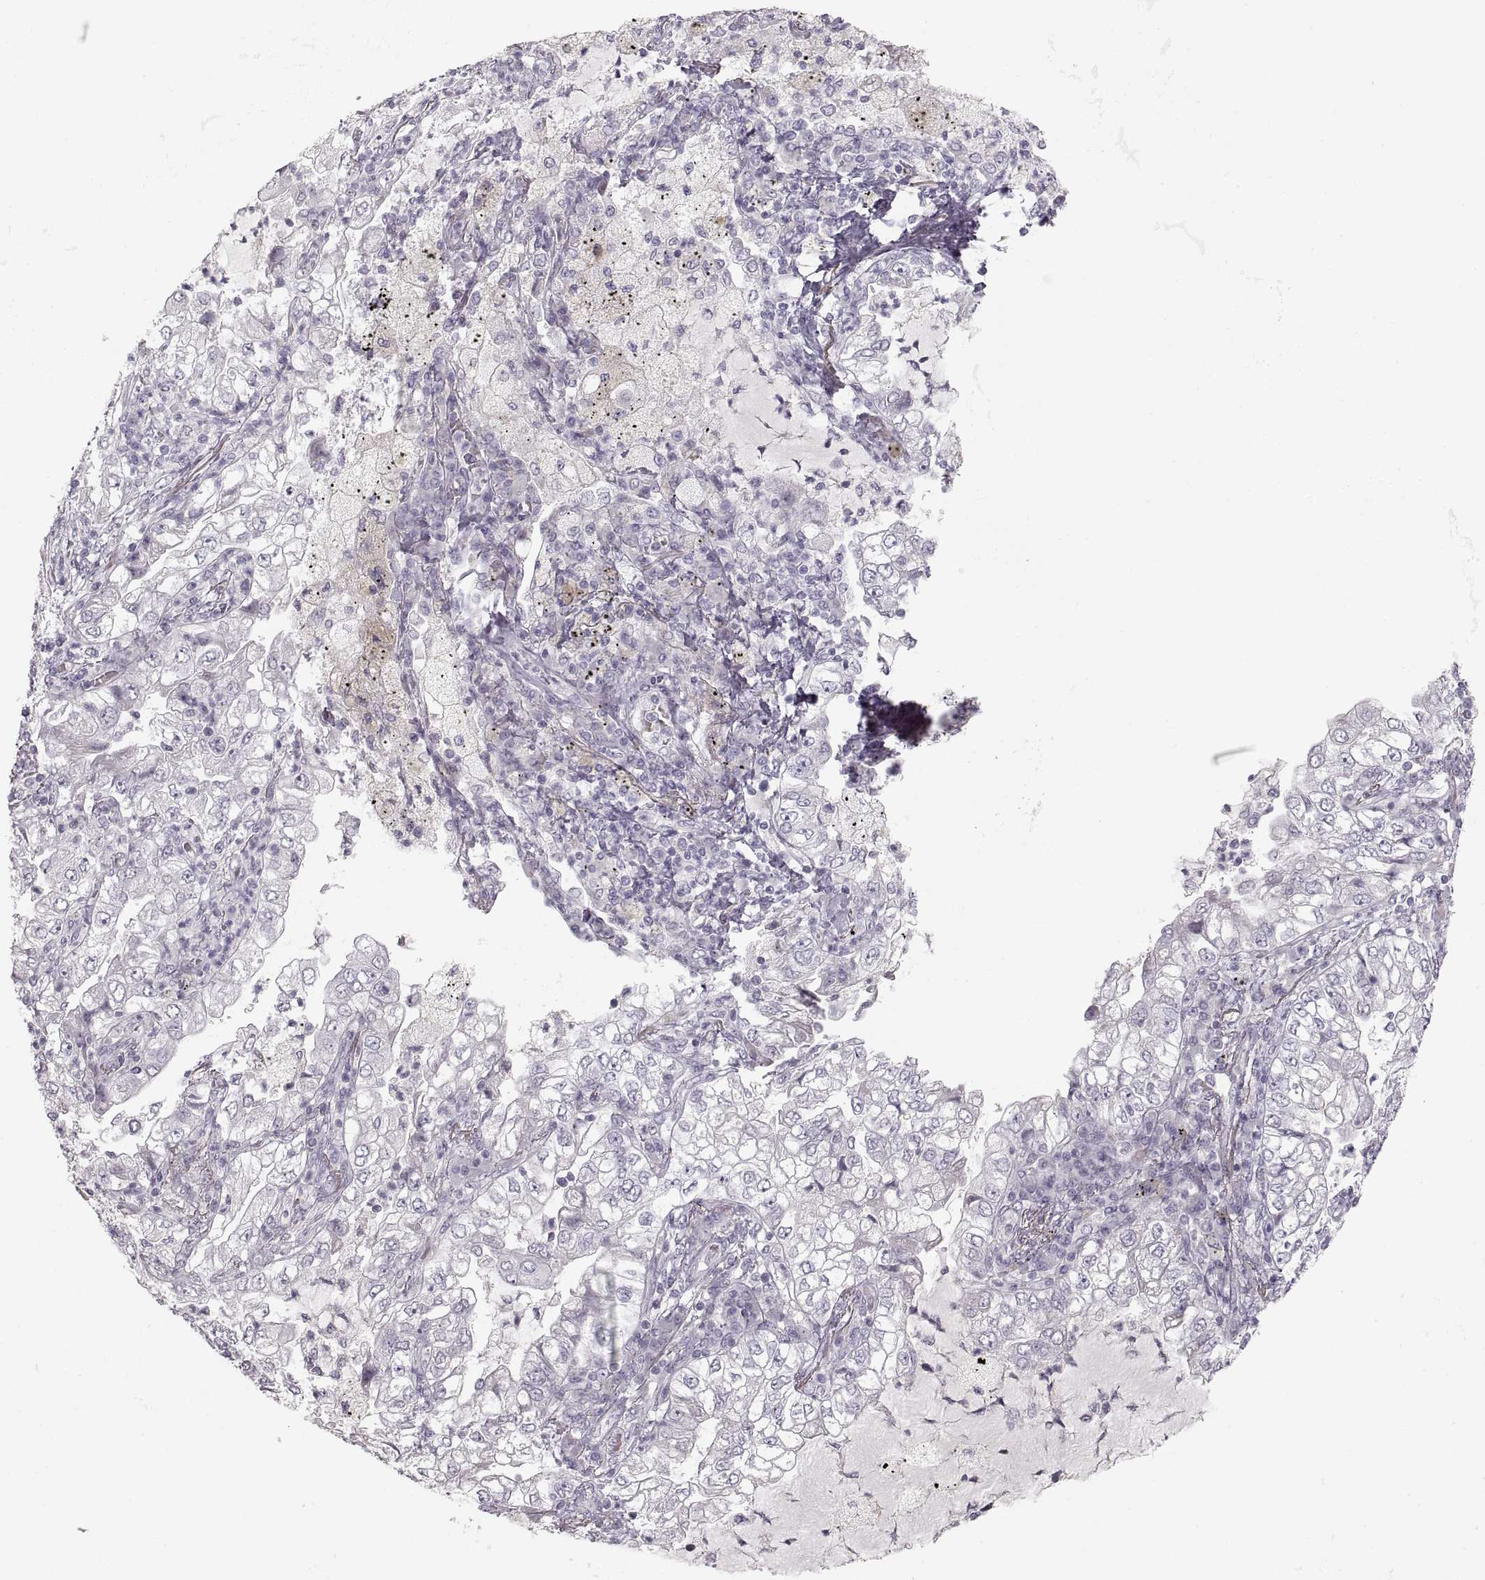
{"staining": {"intensity": "negative", "quantity": "none", "location": "none"}, "tissue": "lung cancer", "cell_type": "Tumor cells", "image_type": "cancer", "snomed": [{"axis": "morphology", "description": "Adenocarcinoma, NOS"}, {"axis": "topography", "description": "Lung"}], "caption": "Protein analysis of lung cancer reveals no significant positivity in tumor cells.", "gene": "PCSK2", "patient": {"sex": "female", "age": 73}}